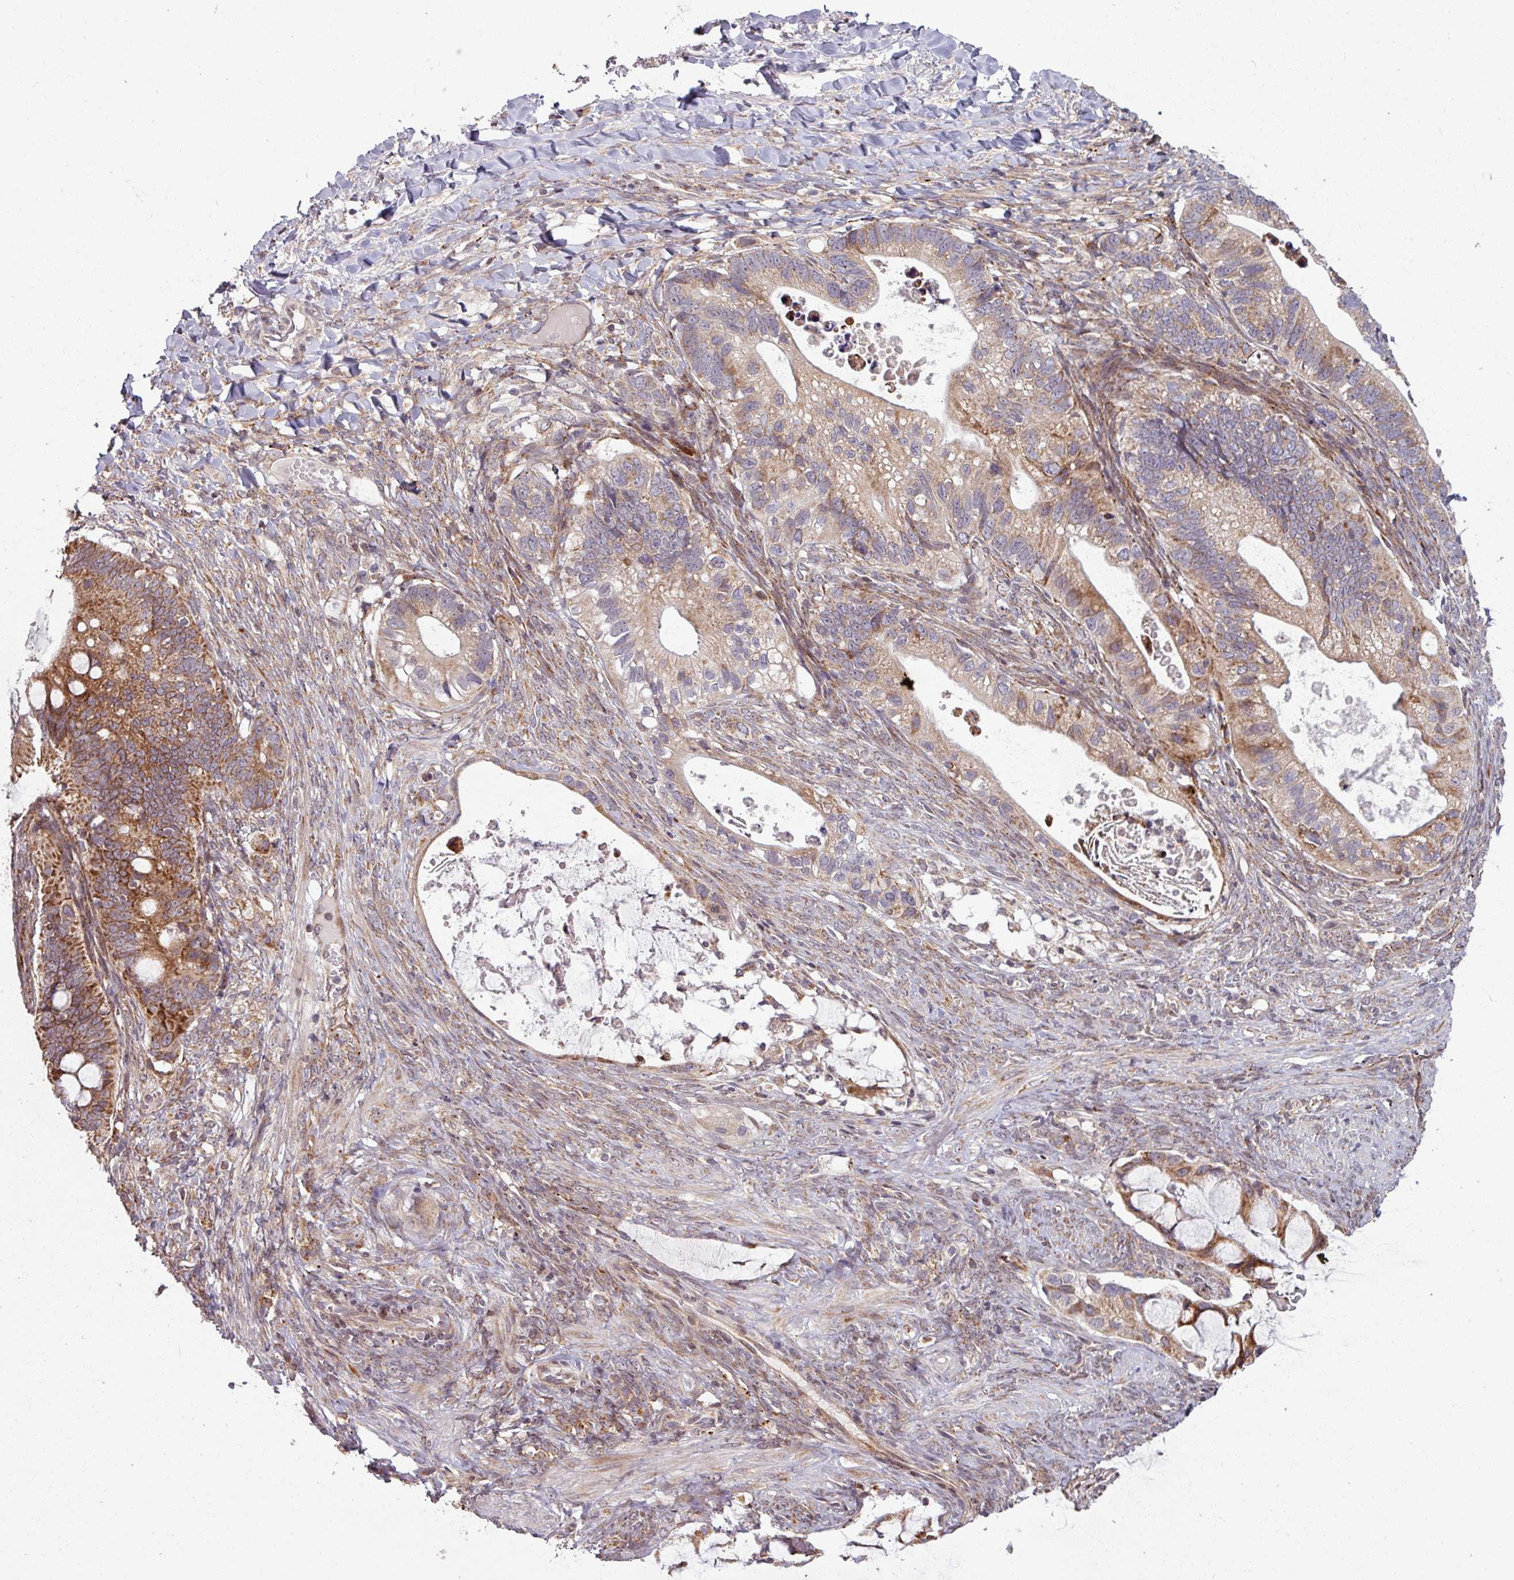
{"staining": {"intensity": "moderate", "quantity": "25%-75%", "location": "cytoplasmic/membranous"}, "tissue": "ovarian cancer", "cell_type": "Tumor cells", "image_type": "cancer", "snomed": [{"axis": "morphology", "description": "Cystadenocarcinoma, mucinous, NOS"}, {"axis": "topography", "description": "Ovary"}], "caption": "Ovarian cancer (mucinous cystadenocarcinoma) stained for a protein exhibits moderate cytoplasmic/membranous positivity in tumor cells.", "gene": "MAGT1", "patient": {"sex": "female", "age": 61}}